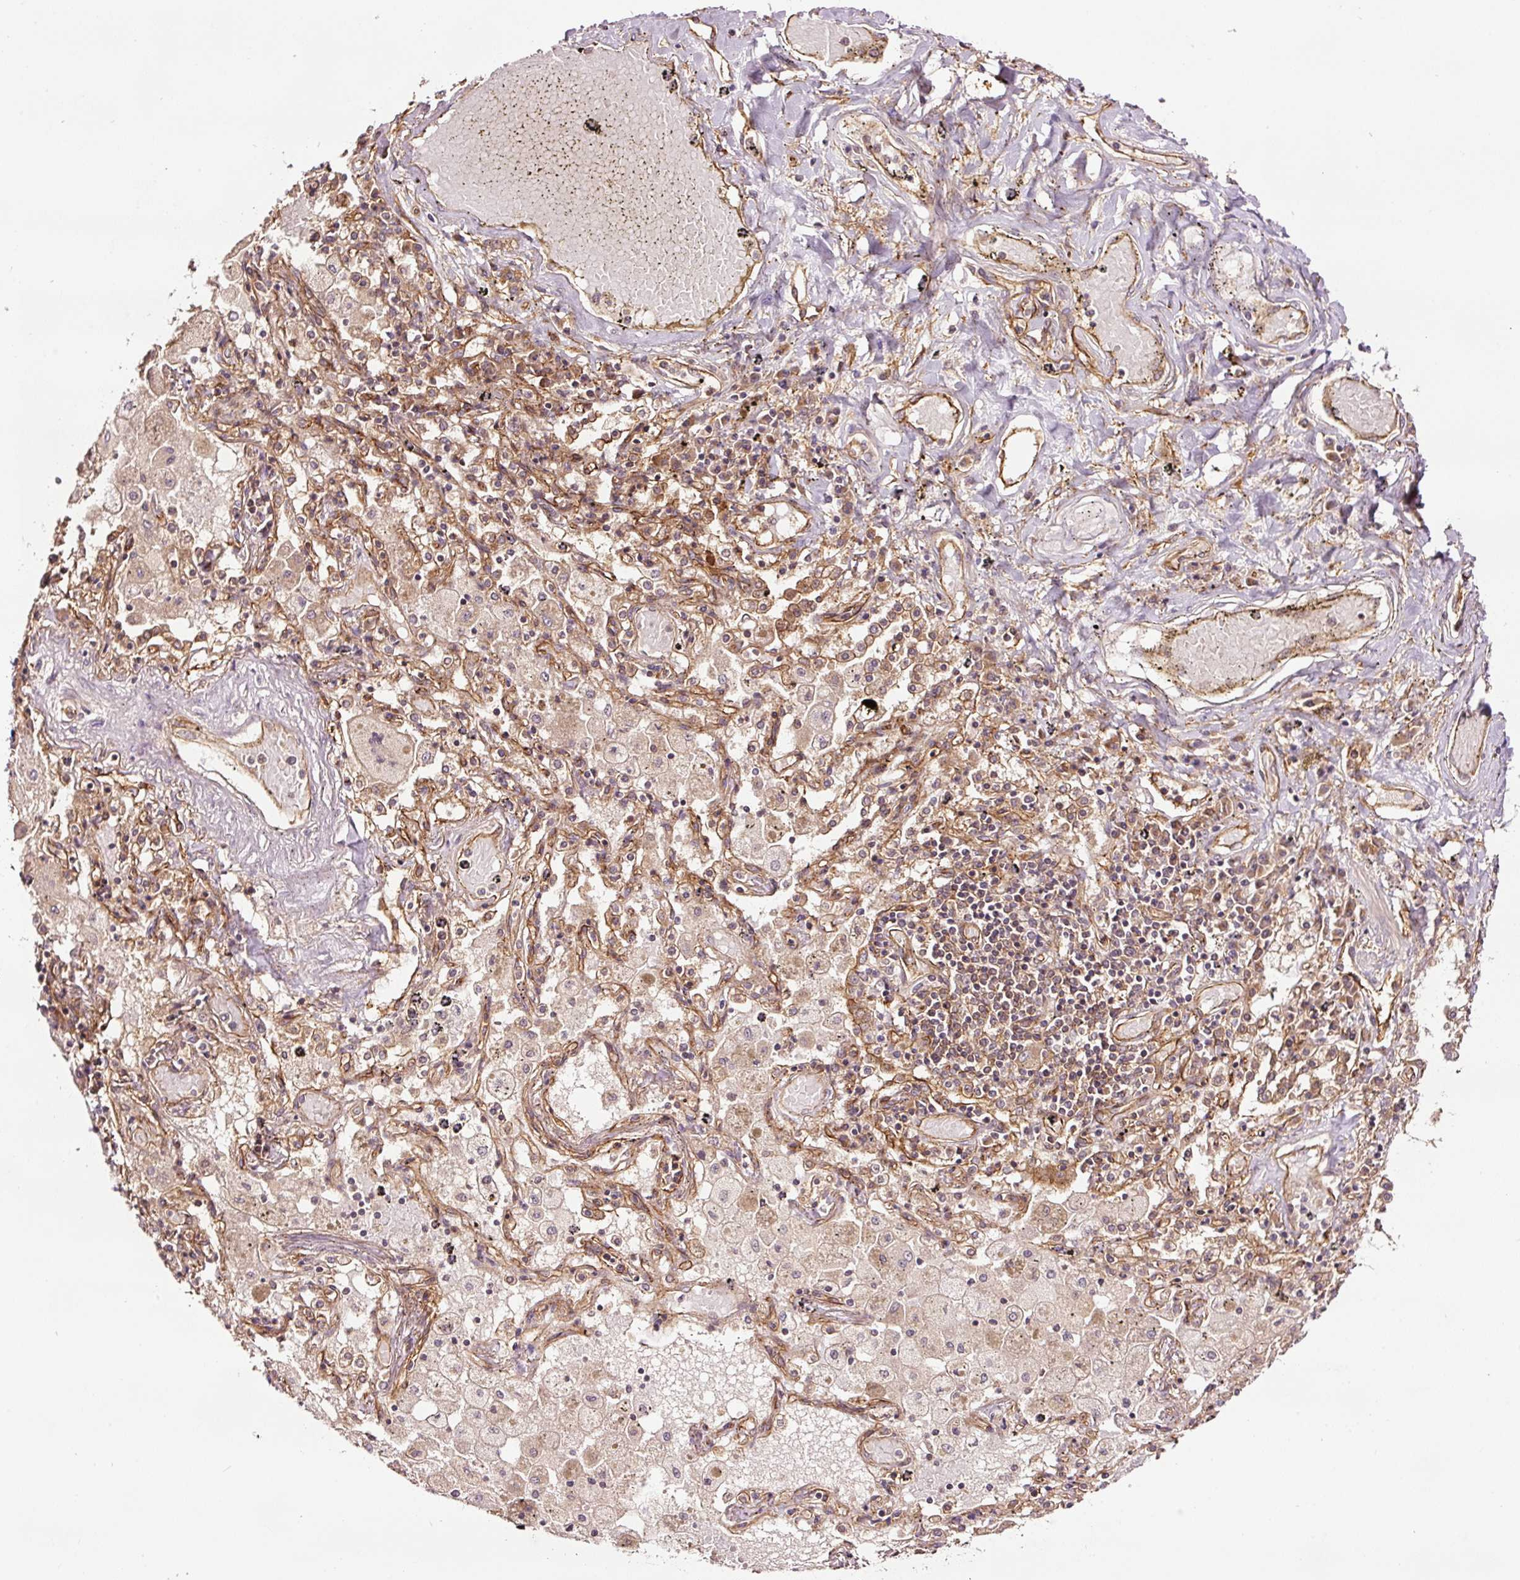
{"staining": {"intensity": "moderate", "quantity": ">75%", "location": "cytoplasmic/membranous"}, "tissue": "lung cancer", "cell_type": "Tumor cells", "image_type": "cancer", "snomed": [{"axis": "morphology", "description": "Squamous cell carcinoma, NOS"}, {"axis": "topography", "description": "Lung"}], "caption": "Protein staining by immunohistochemistry (IHC) displays moderate cytoplasmic/membranous staining in about >75% of tumor cells in squamous cell carcinoma (lung).", "gene": "METAP1", "patient": {"sex": "male", "age": 65}}